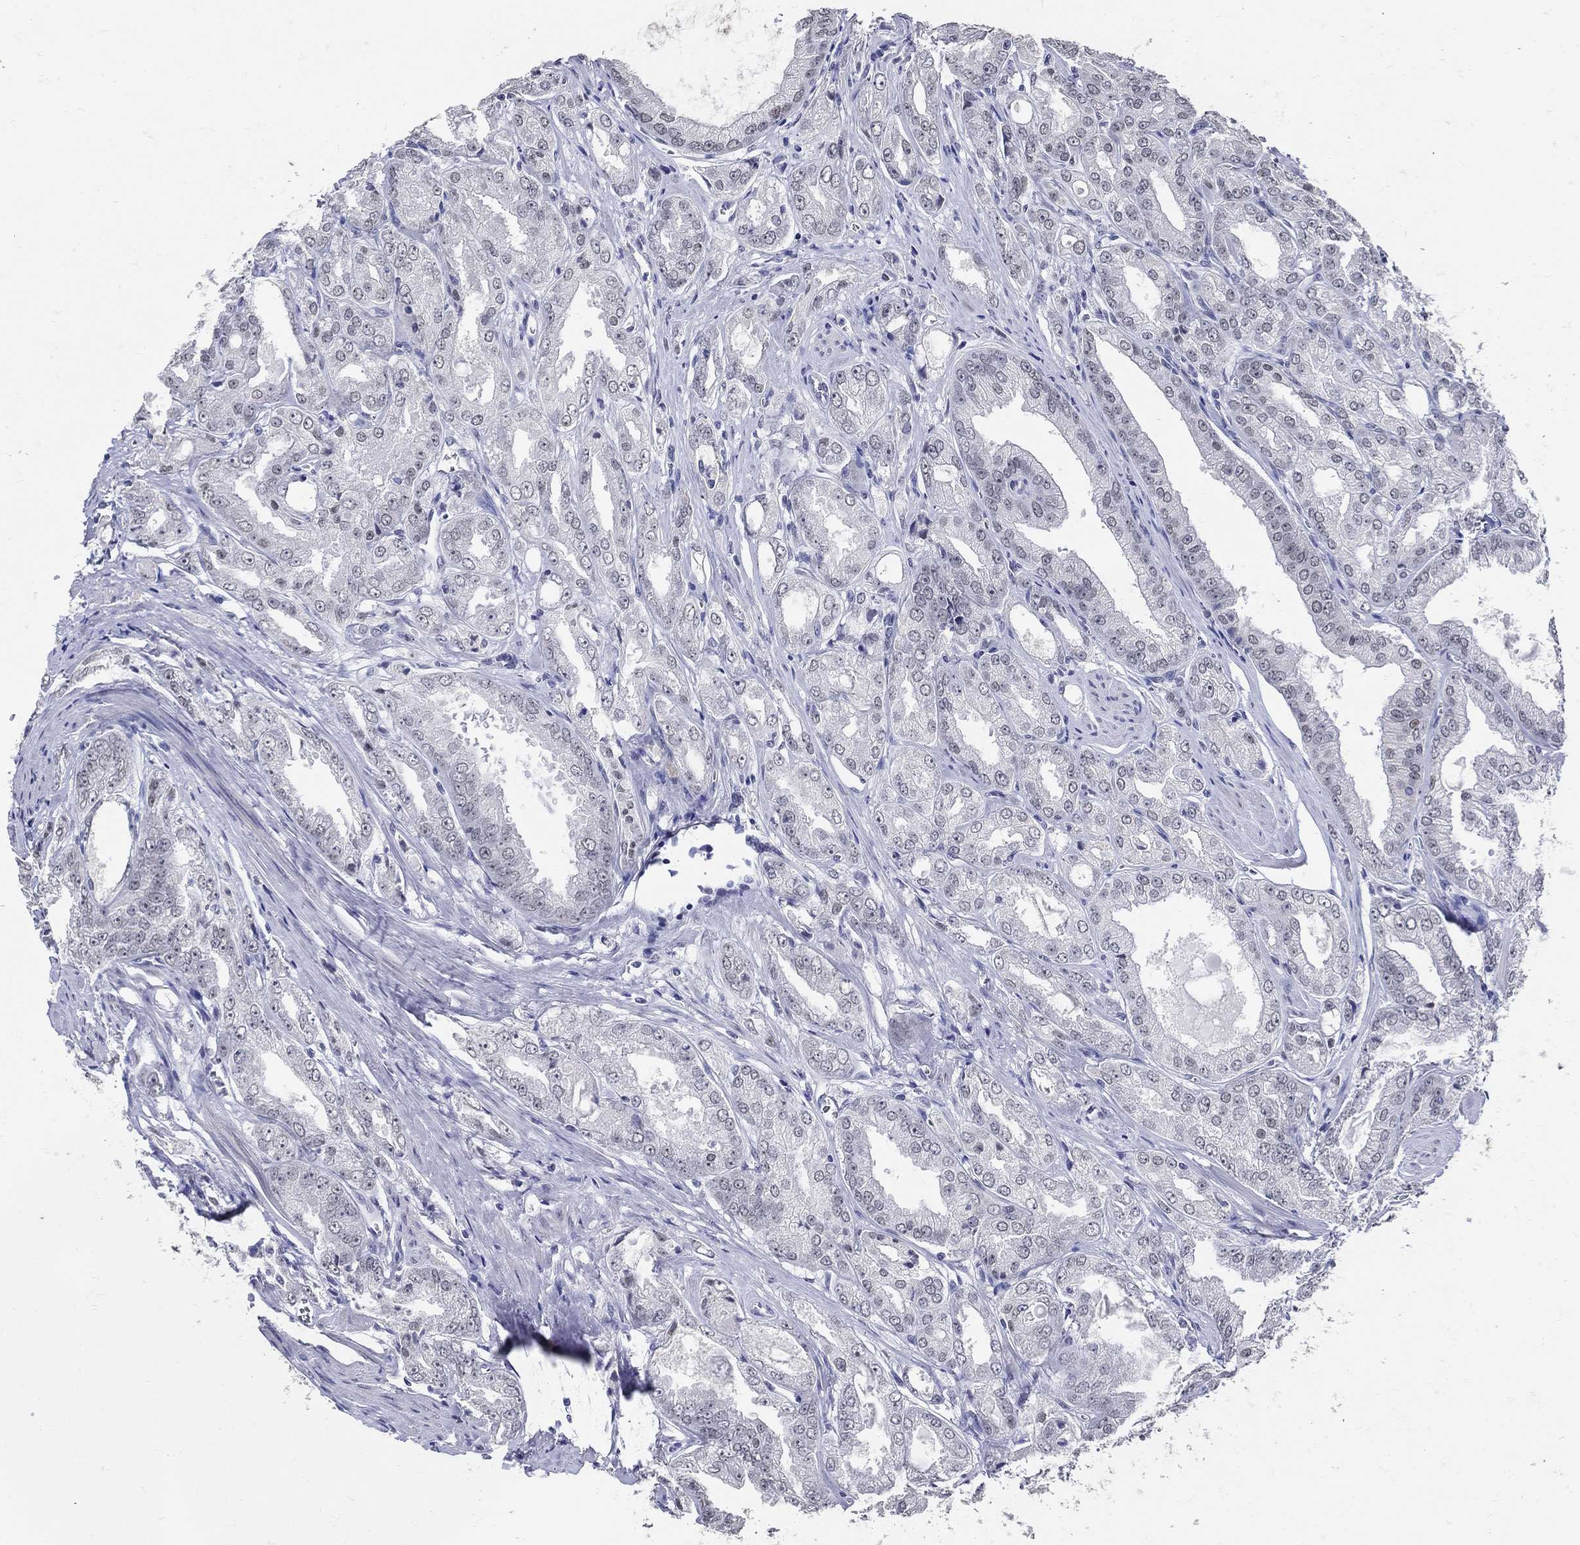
{"staining": {"intensity": "negative", "quantity": "none", "location": "none"}, "tissue": "prostate cancer", "cell_type": "Tumor cells", "image_type": "cancer", "snomed": [{"axis": "morphology", "description": "Adenocarcinoma, NOS"}, {"axis": "morphology", "description": "Adenocarcinoma, High grade"}, {"axis": "topography", "description": "Prostate"}], "caption": "Prostate cancer was stained to show a protein in brown. There is no significant positivity in tumor cells.", "gene": "KCNN3", "patient": {"sex": "male", "age": 70}}